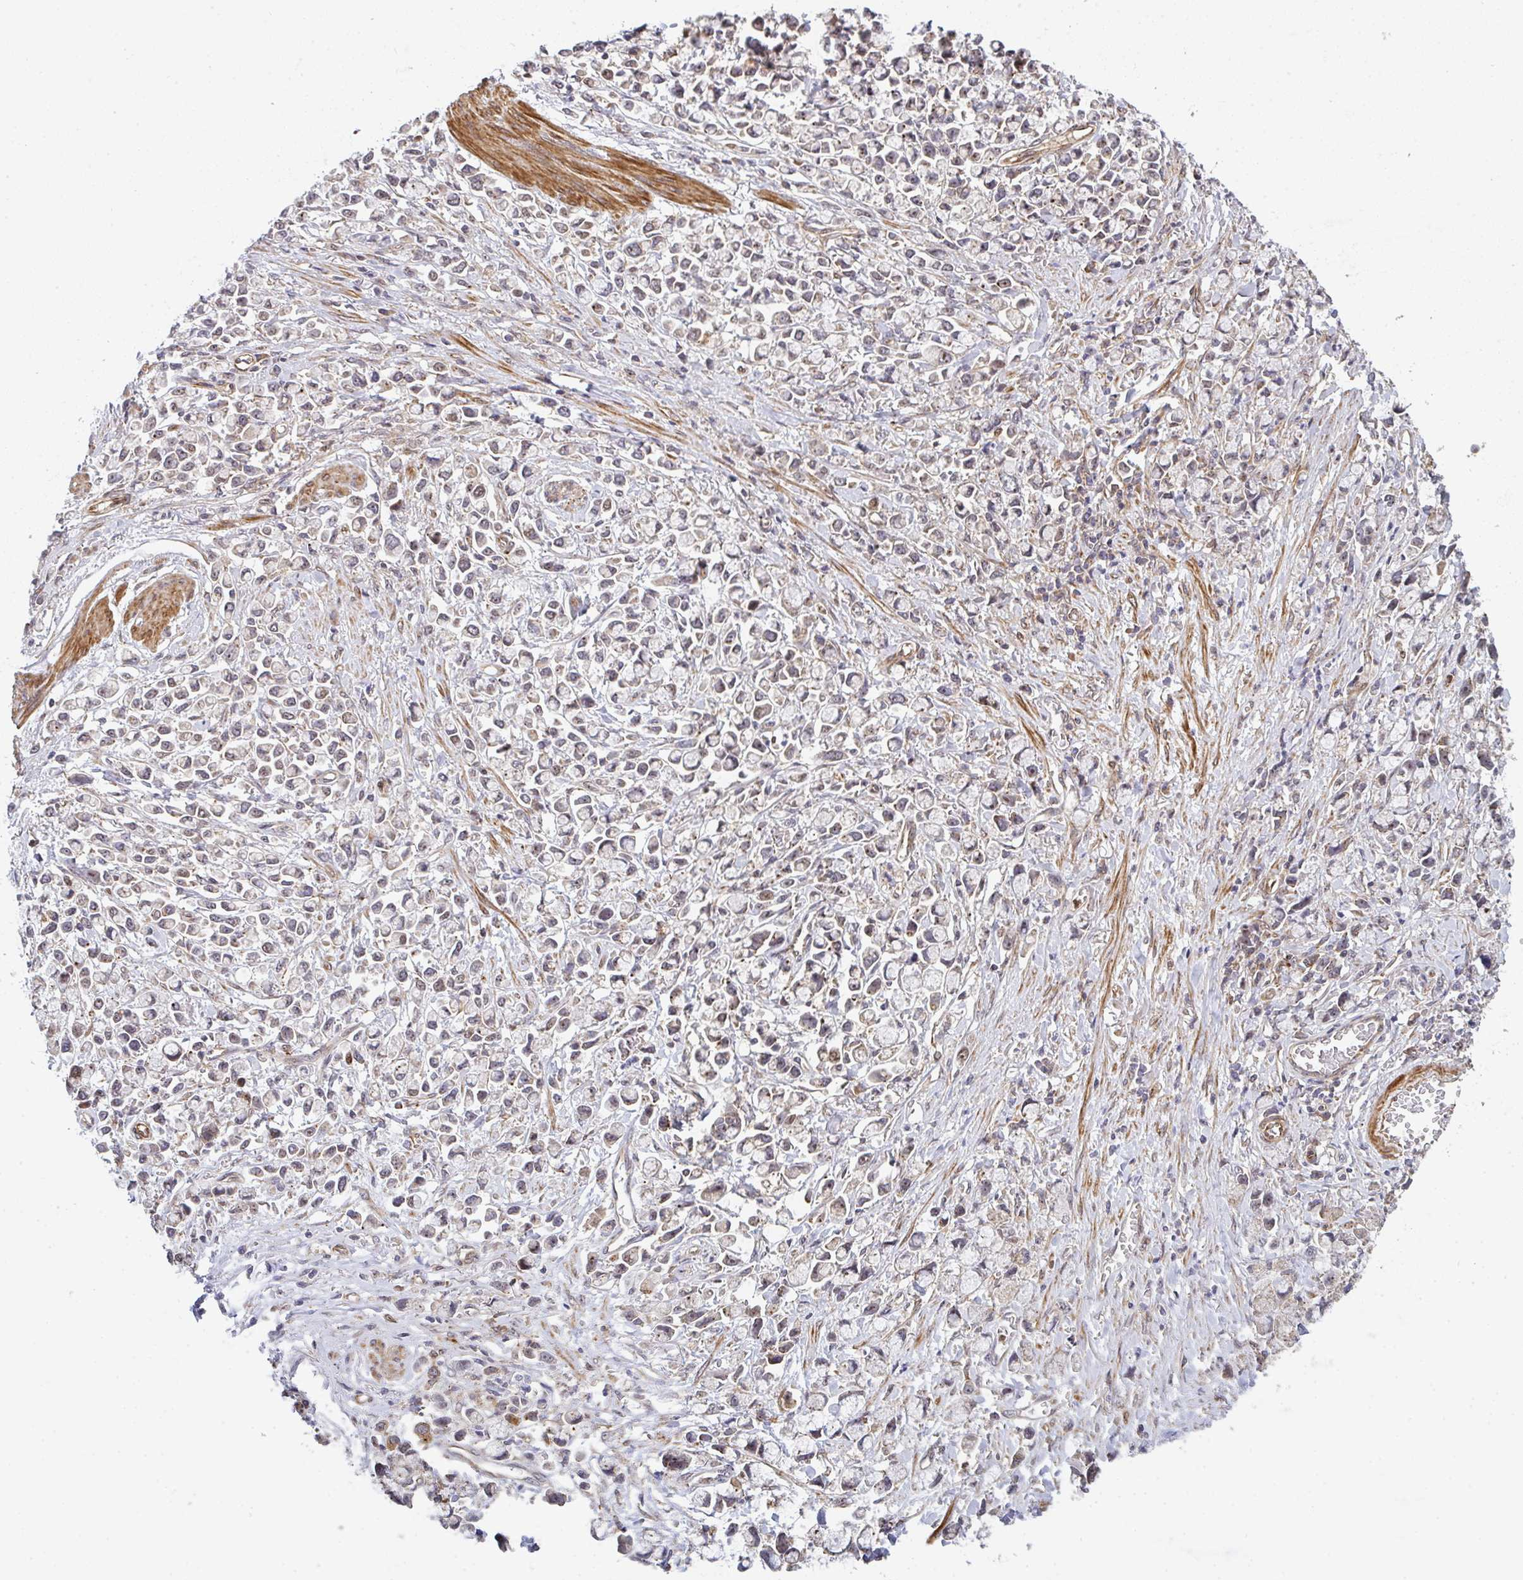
{"staining": {"intensity": "negative", "quantity": "none", "location": "none"}, "tissue": "stomach cancer", "cell_type": "Tumor cells", "image_type": "cancer", "snomed": [{"axis": "morphology", "description": "Adenocarcinoma, NOS"}, {"axis": "topography", "description": "Stomach"}], "caption": "High magnification brightfield microscopy of adenocarcinoma (stomach) stained with DAB (brown) and counterstained with hematoxylin (blue): tumor cells show no significant expression. (Stains: DAB (3,3'-diaminobenzidine) immunohistochemistry (IHC) with hematoxylin counter stain, Microscopy: brightfield microscopy at high magnification).", "gene": "SIMC1", "patient": {"sex": "female", "age": 81}}